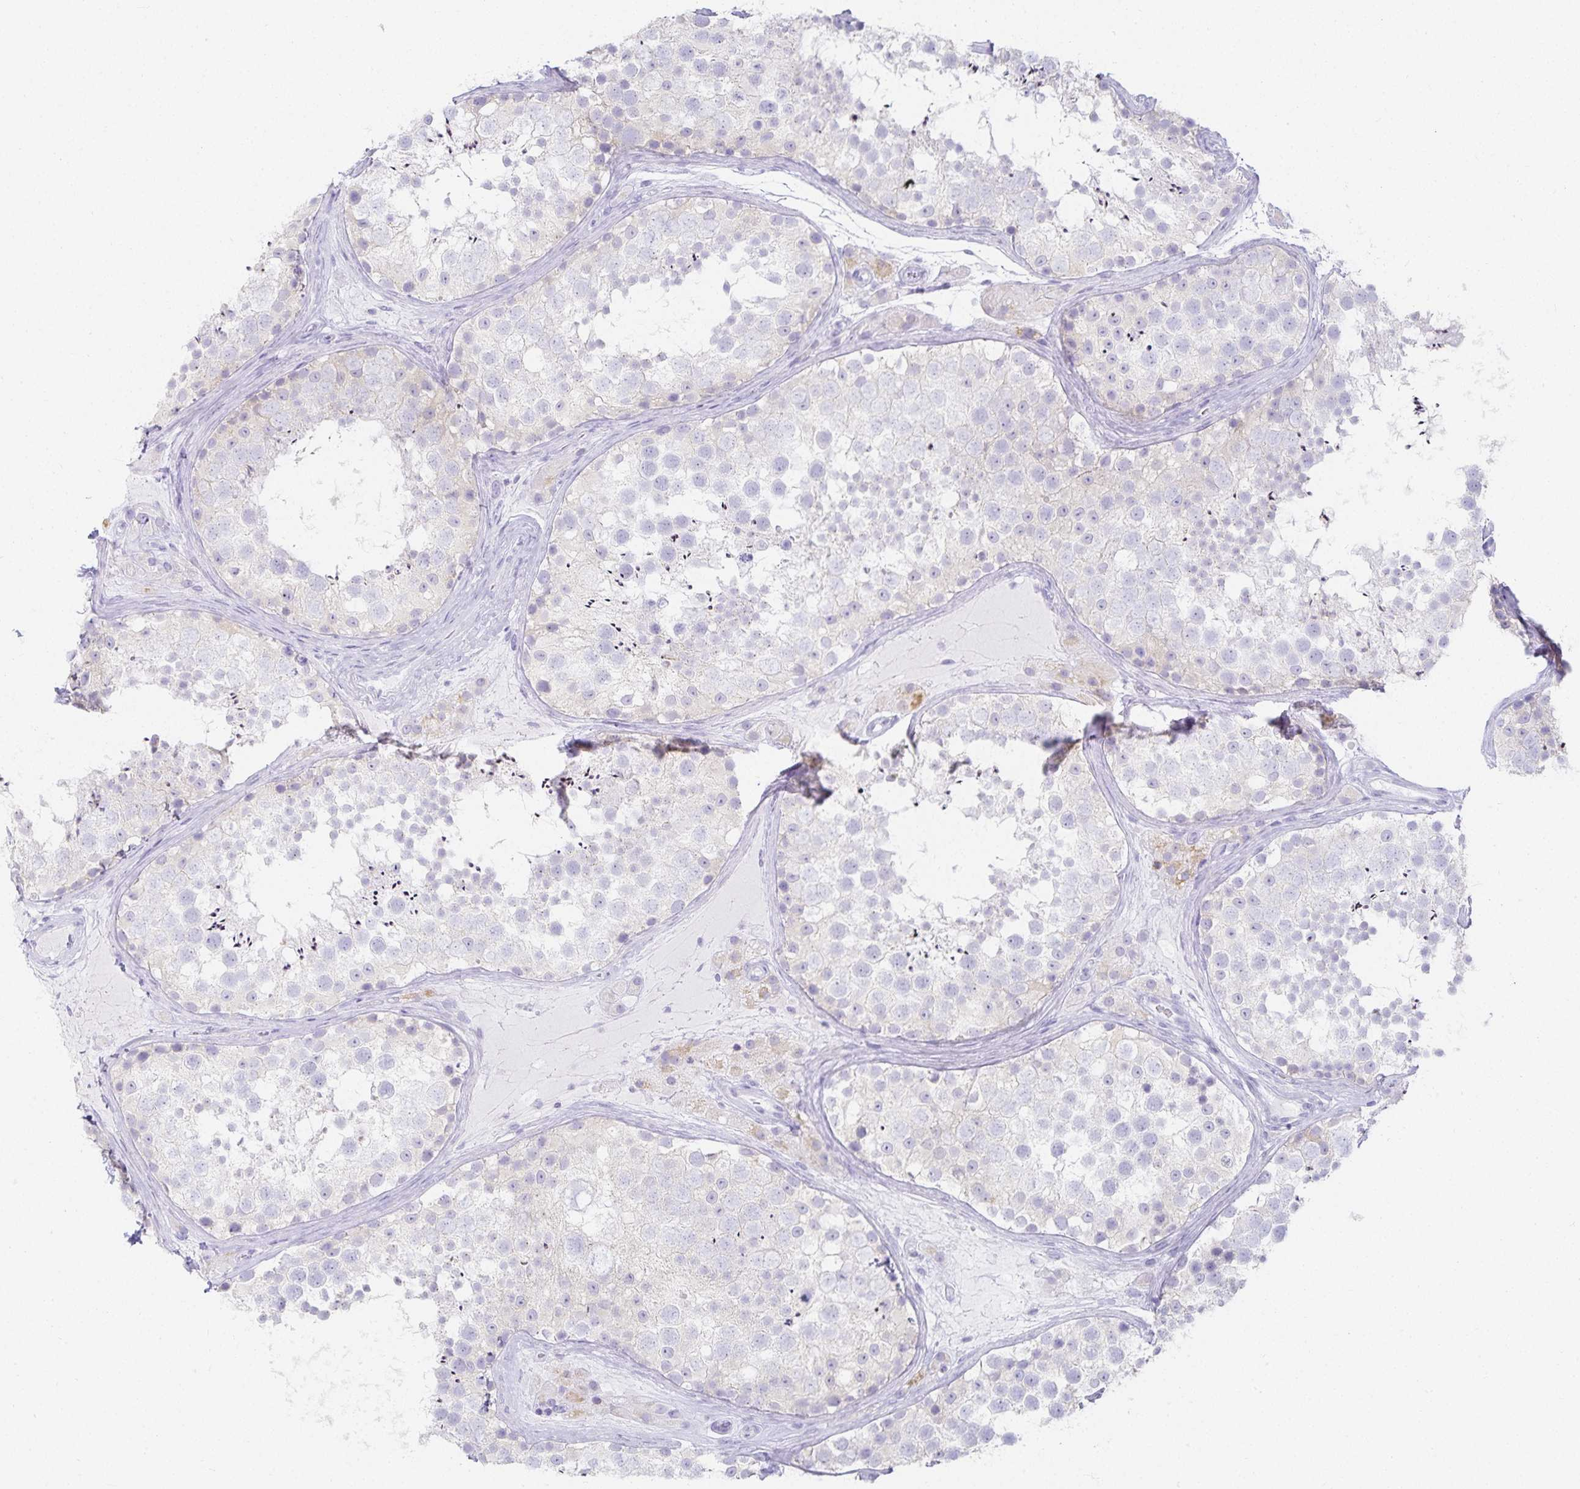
{"staining": {"intensity": "weak", "quantity": "<25%", "location": "cytoplasmic/membranous"}, "tissue": "testis", "cell_type": "Cells in seminiferous ducts", "image_type": "normal", "snomed": [{"axis": "morphology", "description": "Normal tissue, NOS"}, {"axis": "topography", "description": "Testis"}], "caption": "The photomicrograph reveals no significant staining in cells in seminiferous ducts of testis. (Immunohistochemistry, brightfield microscopy, high magnification).", "gene": "GP2", "patient": {"sex": "male", "age": 41}}